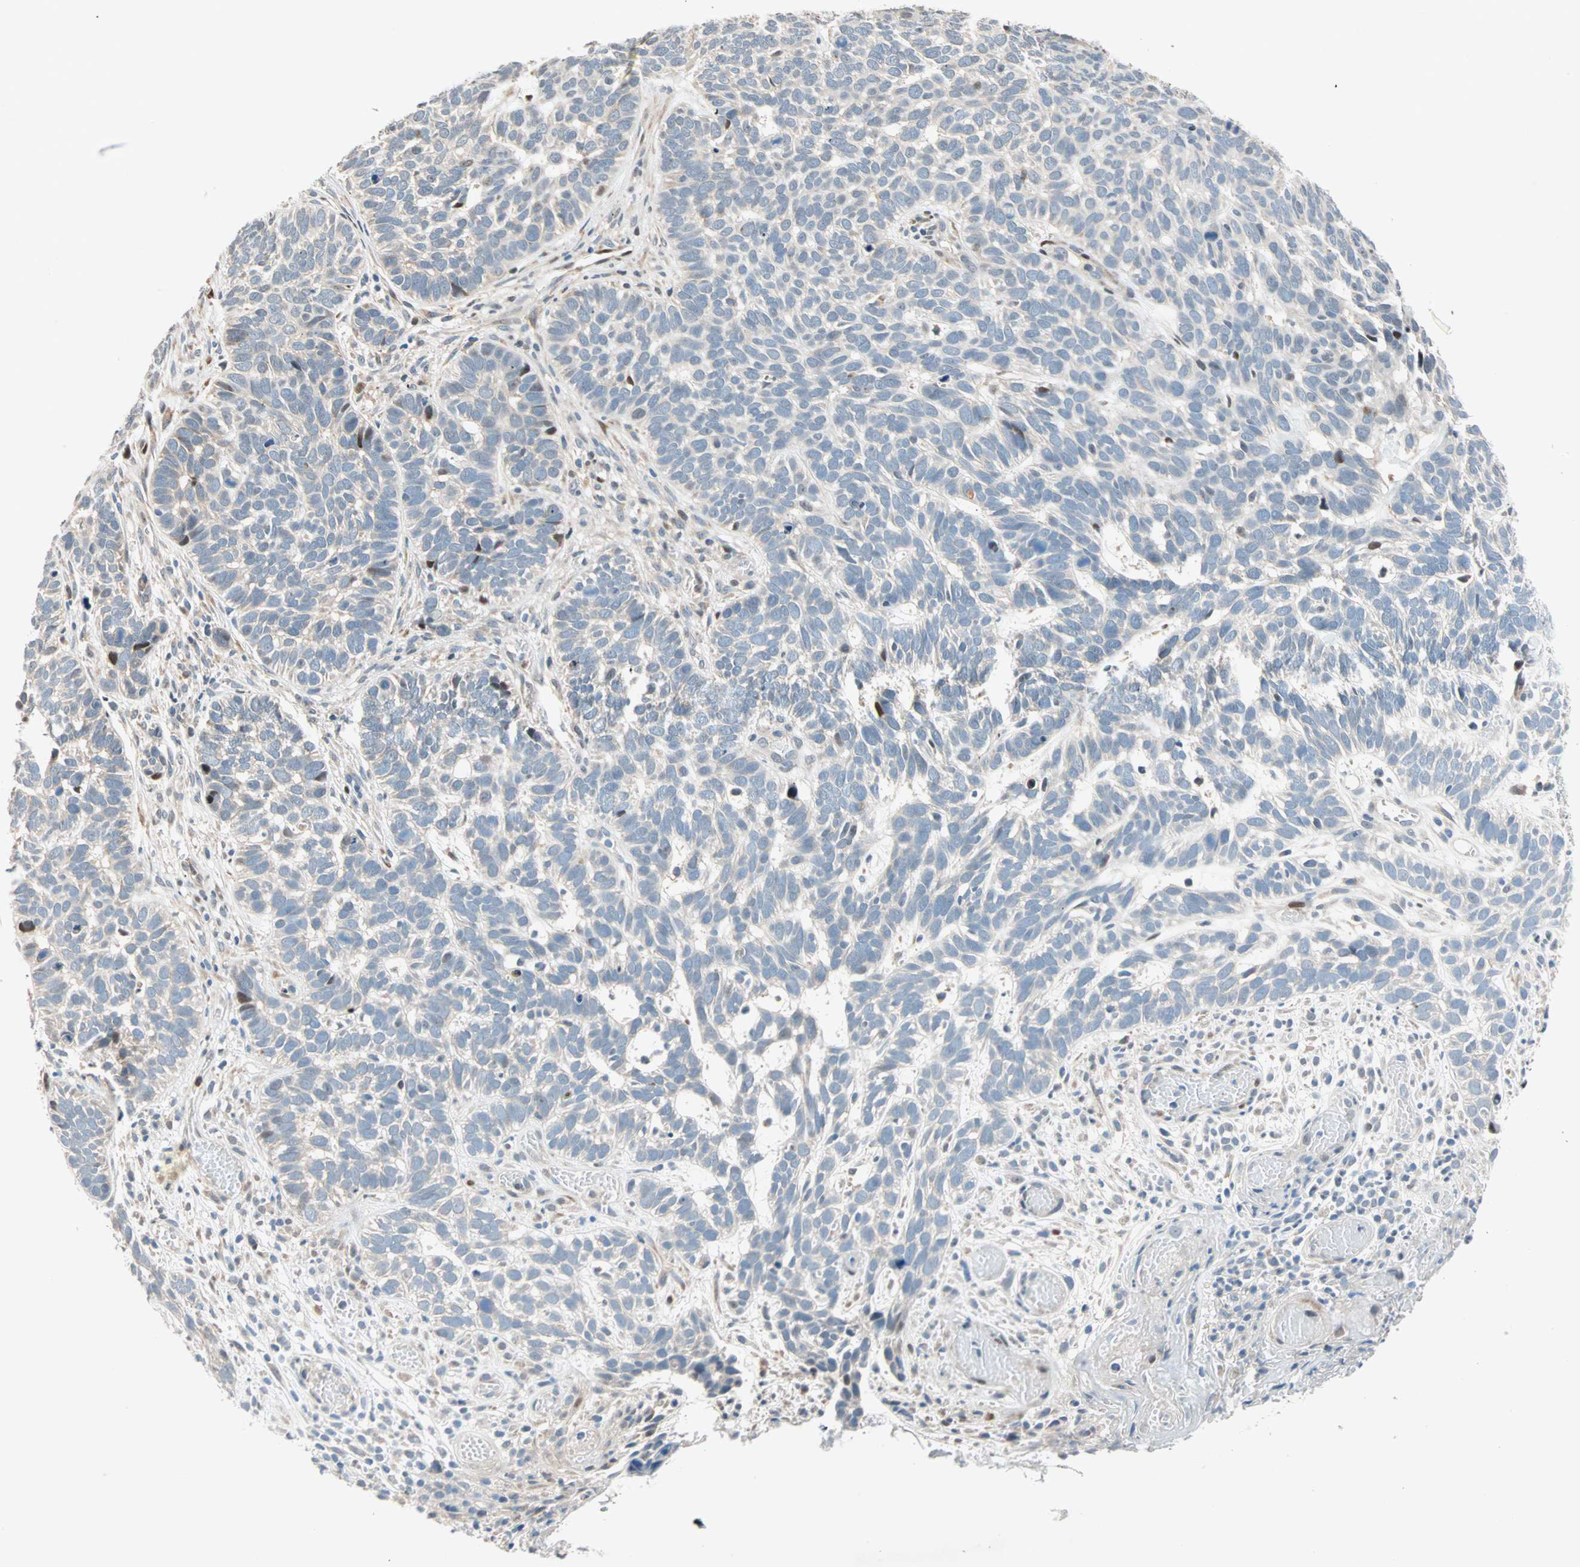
{"staining": {"intensity": "weak", "quantity": "25%-75%", "location": "cytoplasmic/membranous"}, "tissue": "skin cancer", "cell_type": "Tumor cells", "image_type": "cancer", "snomed": [{"axis": "morphology", "description": "Basal cell carcinoma"}, {"axis": "topography", "description": "Skin"}], "caption": "Tumor cells exhibit low levels of weak cytoplasmic/membranous expression in approximately 25%-75% of cells in human skin cancer.", "gene": "HECW1", "patient": {"sex": "male", "age": 87}}